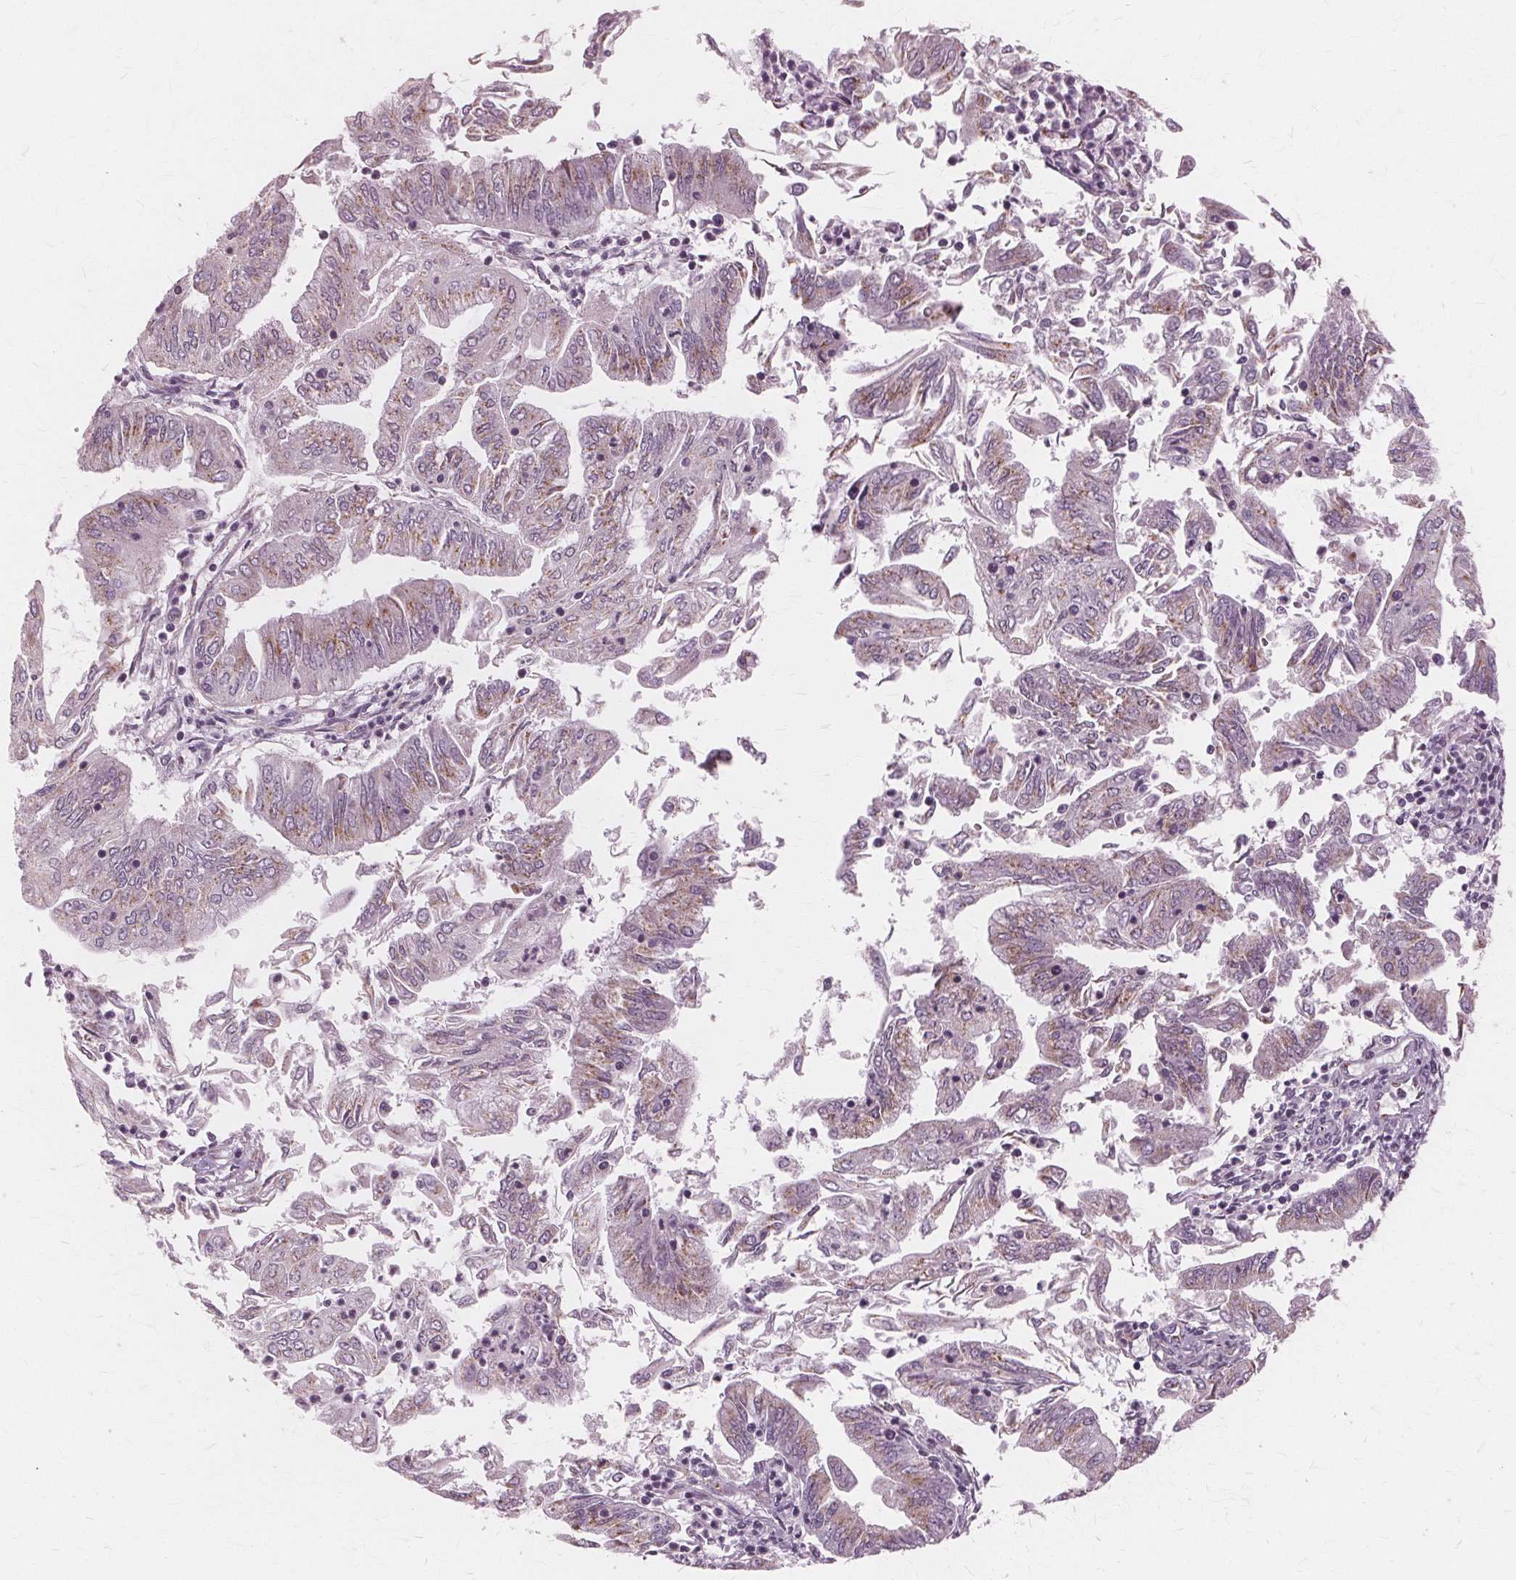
{"staining": {"intensity": "weak", "quantity": "25%-75%", "location": "cytoplasmic/membranous"}, "tissue": "endometrial cancer", "cell_type": "Tumor cells", "image_type": "cancer", "snomed": [{"axis": "morphology", "description": "Adenocarcinoma, NOS"}, {"axis": "topography", "description": "Endometrium"}], "caption": "High-power microscopy captured an immunohistochemistry photomicrograph of endometrial cancer (adenocarcinoma), revealing weak cytoplasmic/membranous positivity in approximately 25%-75% of tumor cells.", "gene": "DNASE2", "patient": {"sex": "female", "age": 55}}